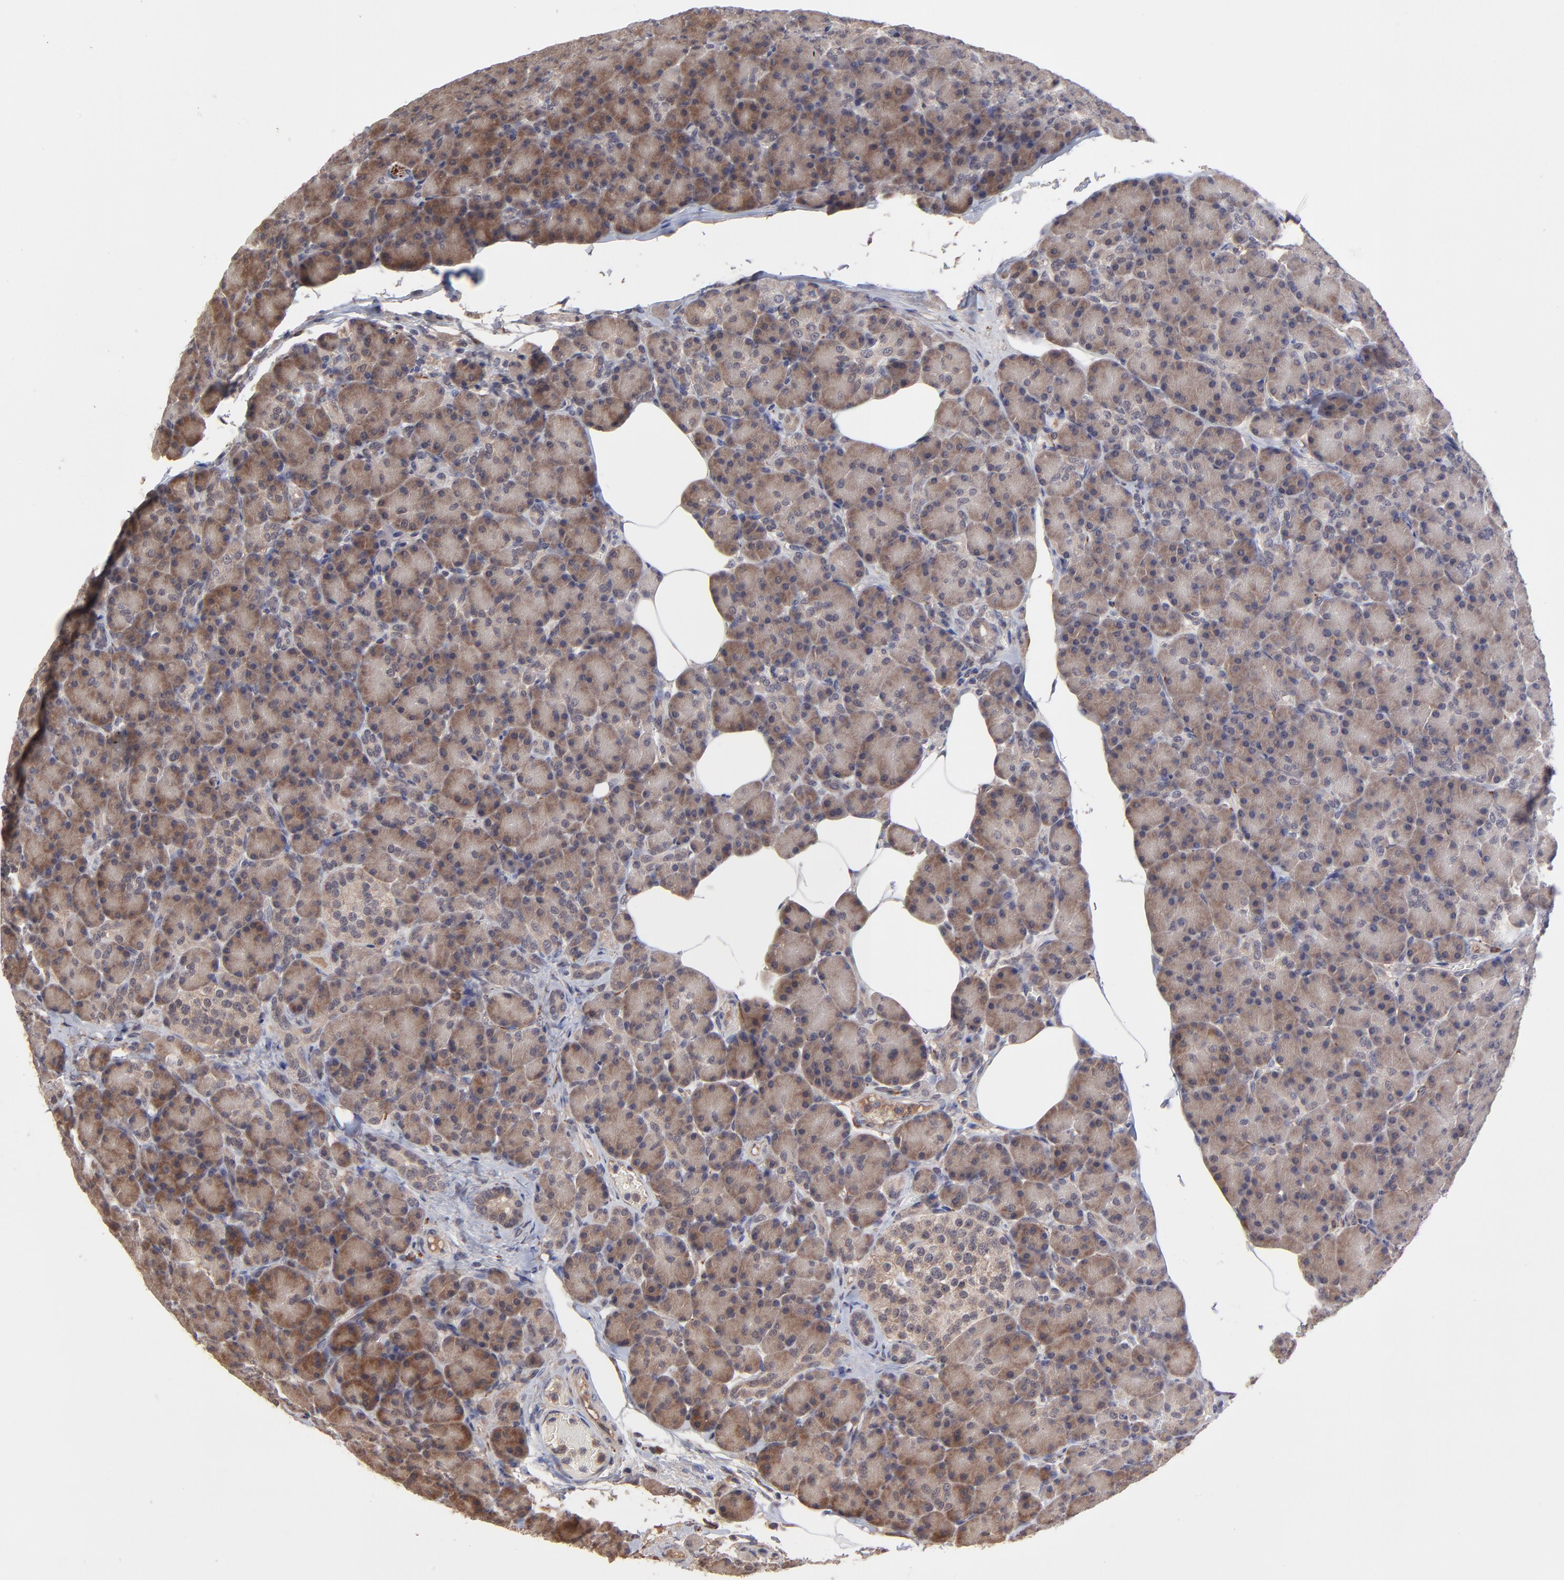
{"staining": {"intensity": "moderate", "quantity": ">75%", "location": "cytoplasmic/membranous"}, "tissue": "pancreas", "cell_type": "Exocrine glandular cells", "image_type": "normal", "snomed": [{"axis": "morphology", "description": "Normal tissue, NOS"}, {"axis": "topography", "description": "Pancreas"}], "caption": "IHC histopathology image of normal human pancreas stained for a protein (brown), which exhibits medium levels of moderate cytoplasmic/membranous positivity in approximately >75% of exocrine glandular cells.", "gene": "CHL1", "patient": {"sex": "female", "age": 43}}